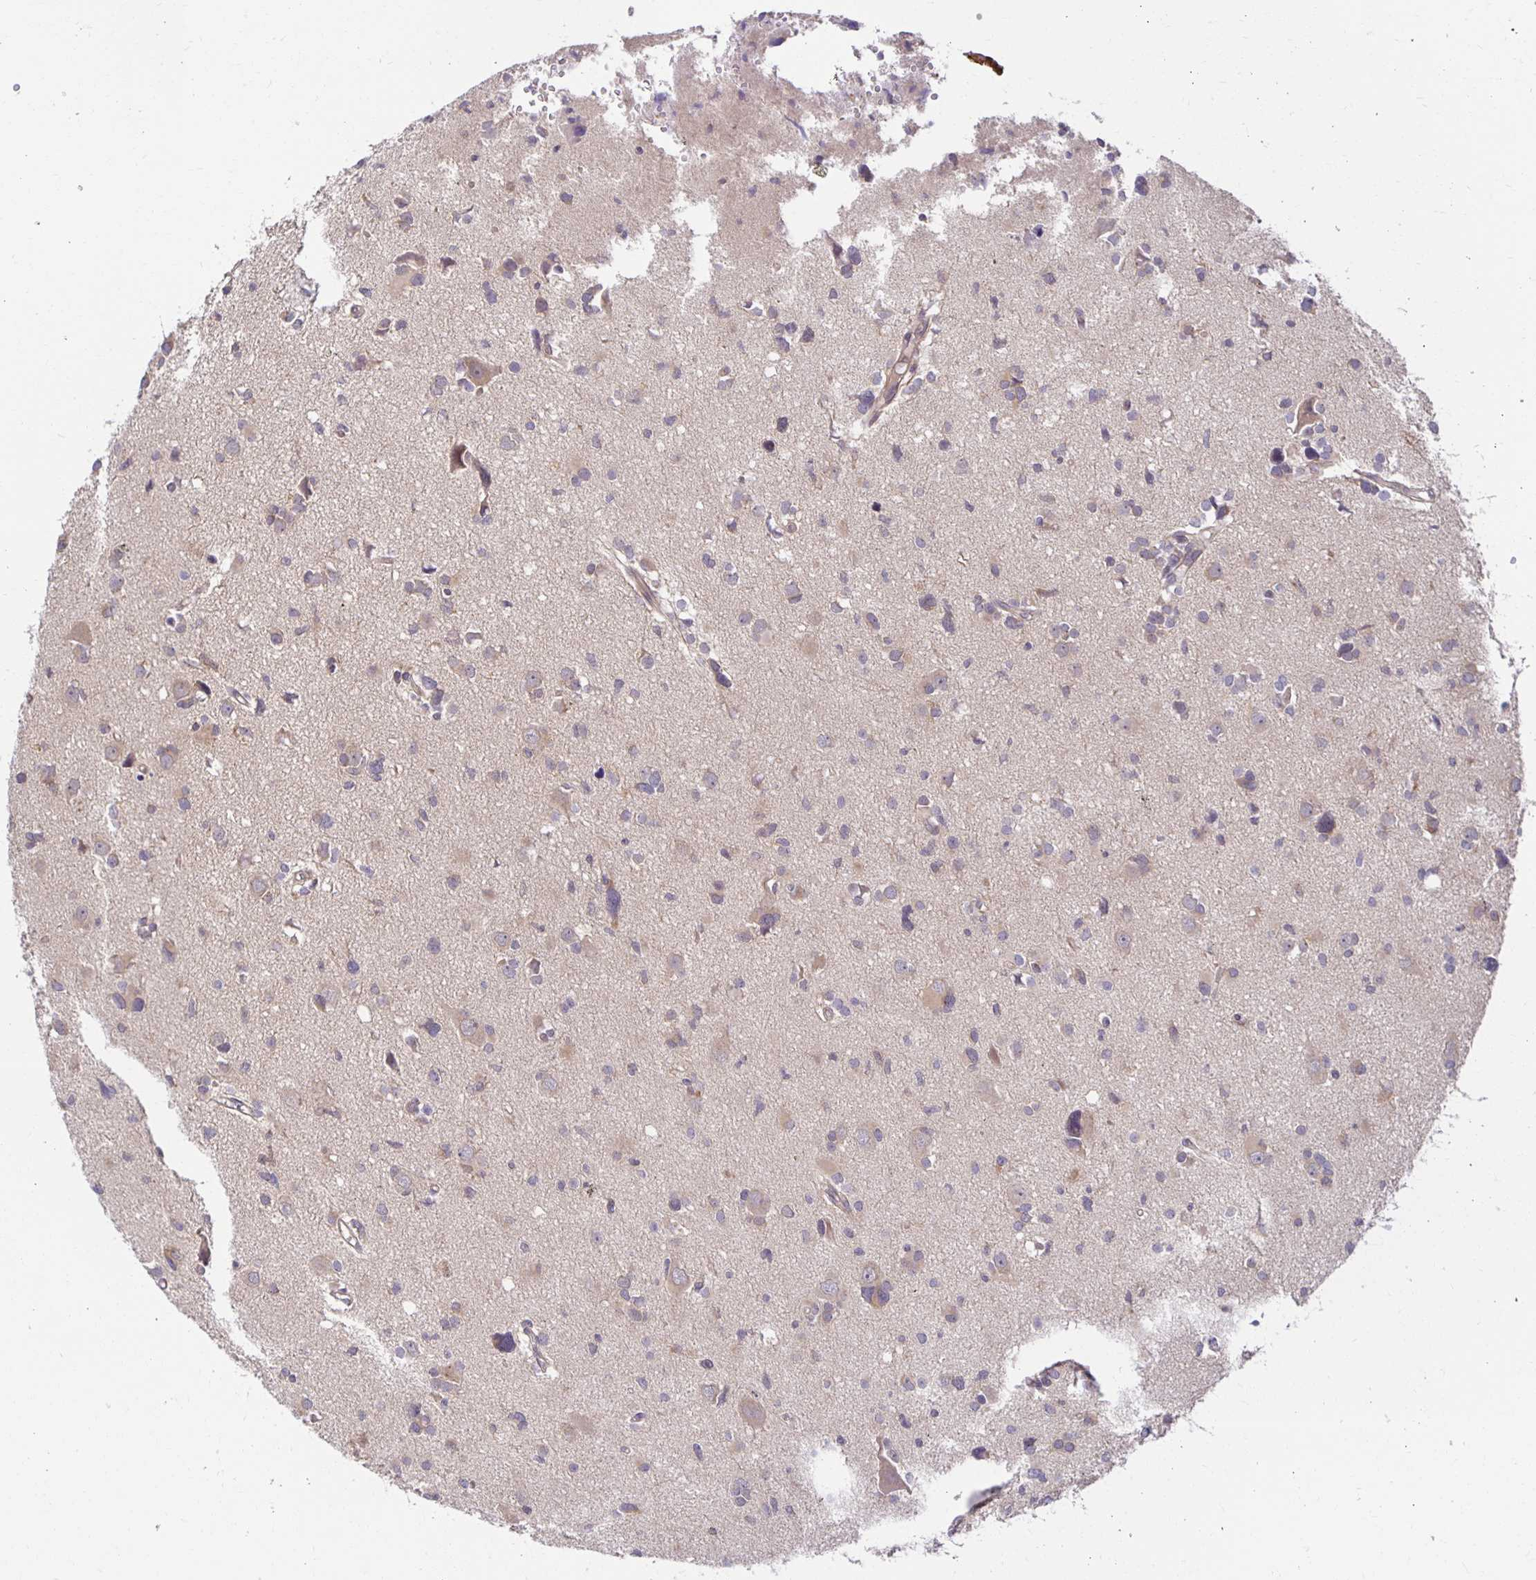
{"staining": {"intensity": "negative", "quantity": "none", "location": "none"}, "tissue": "glioma", "cell_type": "Tumor cells", "image_type": "cancer", "snomed": [{"axis": "morphology", "description": "Glioma, malignant, High grade"}, {"axis": "topography", "description": "Brain"}], "caption": "Malignant high-grade glioma stained for a protein using immunohistochemistry exhibits no staining tumor cells.", "gene": "MIEN1", "patient": {"sex": "male", "age": 23}}